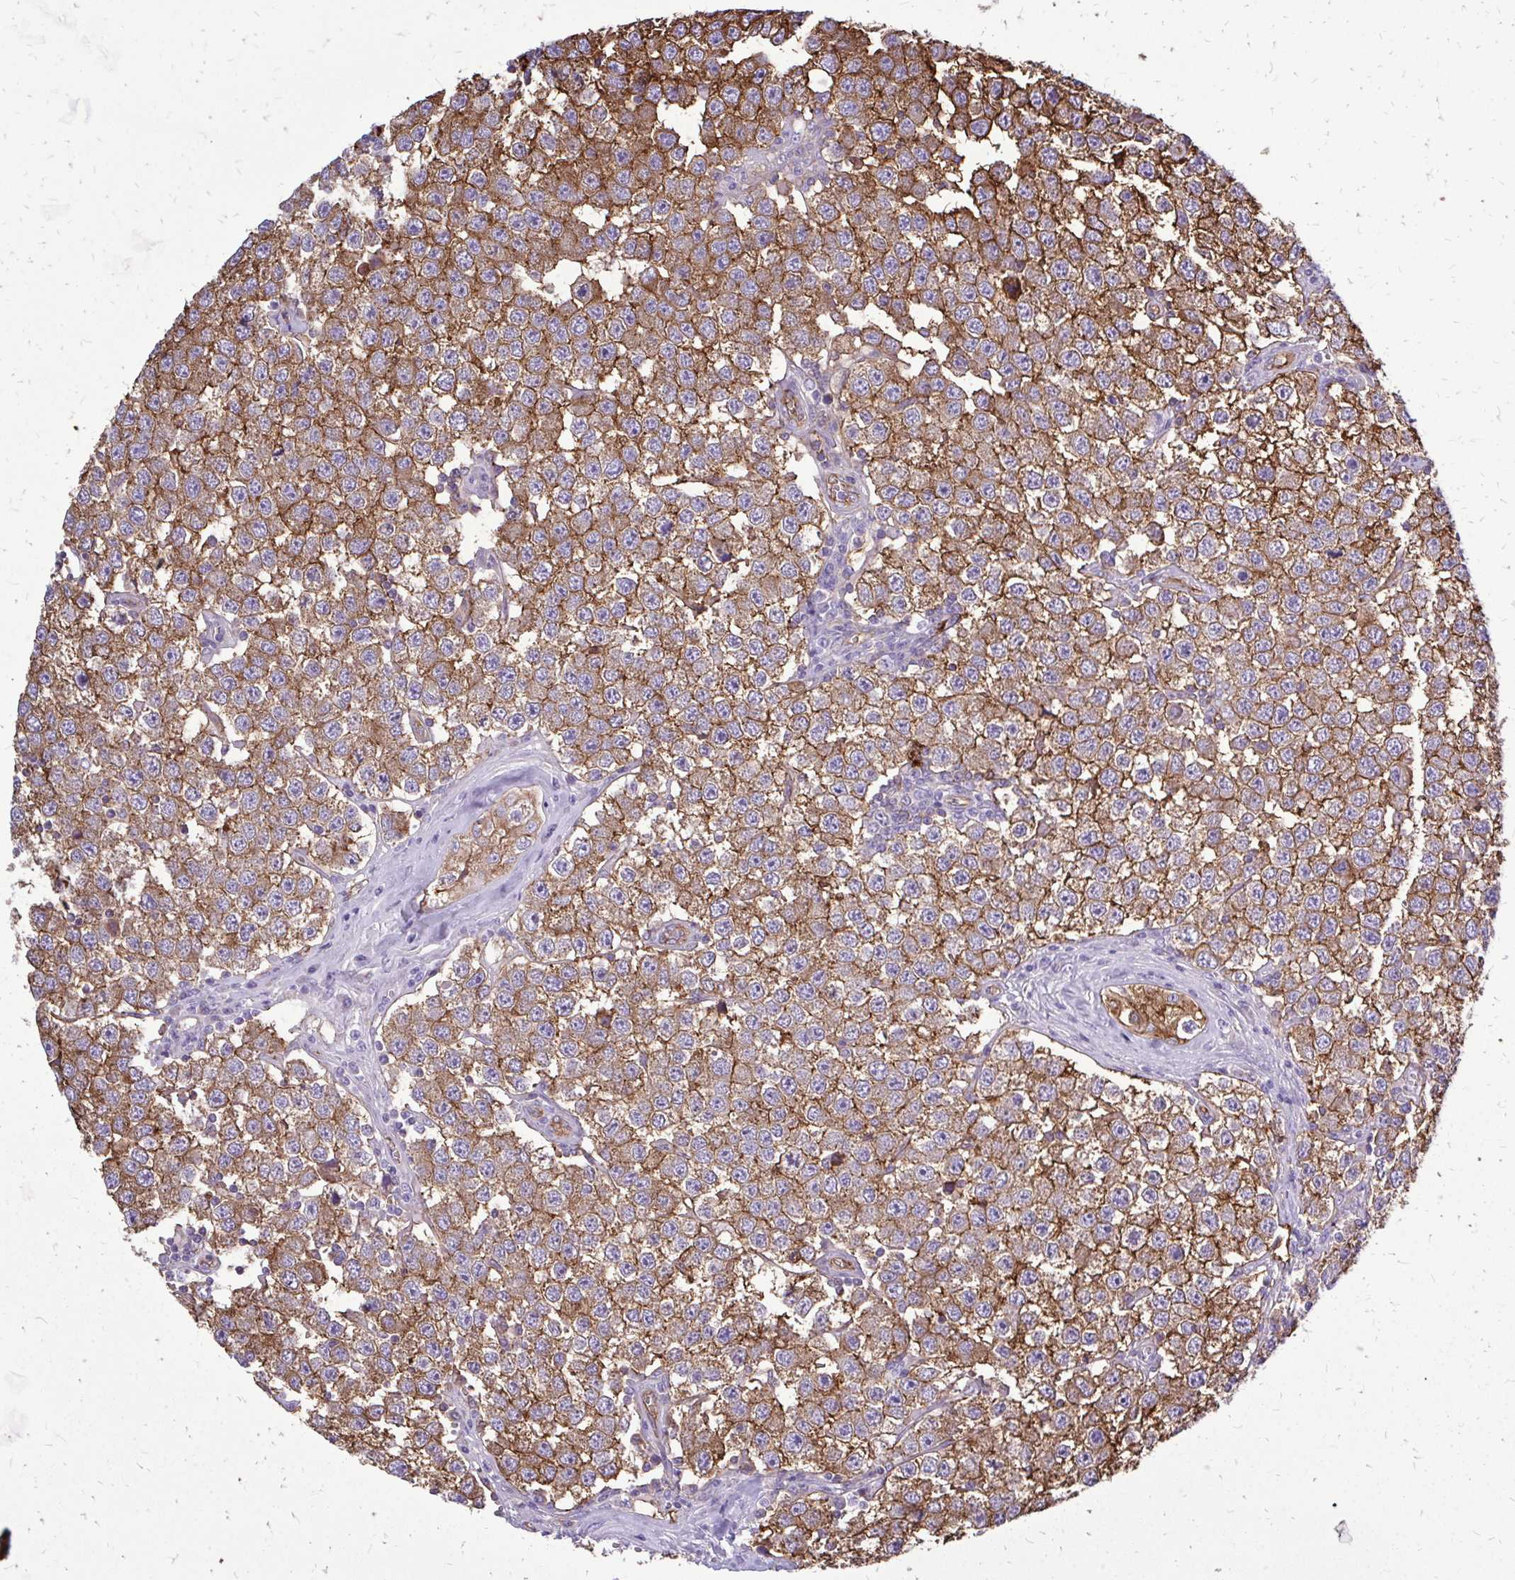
{"staining": {"intensity": "moderate", "quantity": ">75%", "location": "cytoplasmic/membranous"}, "tissue": "testis cancer", "cell_type": "Tumor cells", "image_type": "cancer", "snomed": [{"axis": "morphology", "description": "Seminoma, NOS"}, {"axis": "topography", "description": "Testis"}], "caption": "IHC (DAB) staining of testis cancer reveals moderate cytoplasmic/membranous protein staining in approximately >75% of tumor cells.", "gene": "MARCKSL1", "patient": {"sex": "male", "age": 34}}